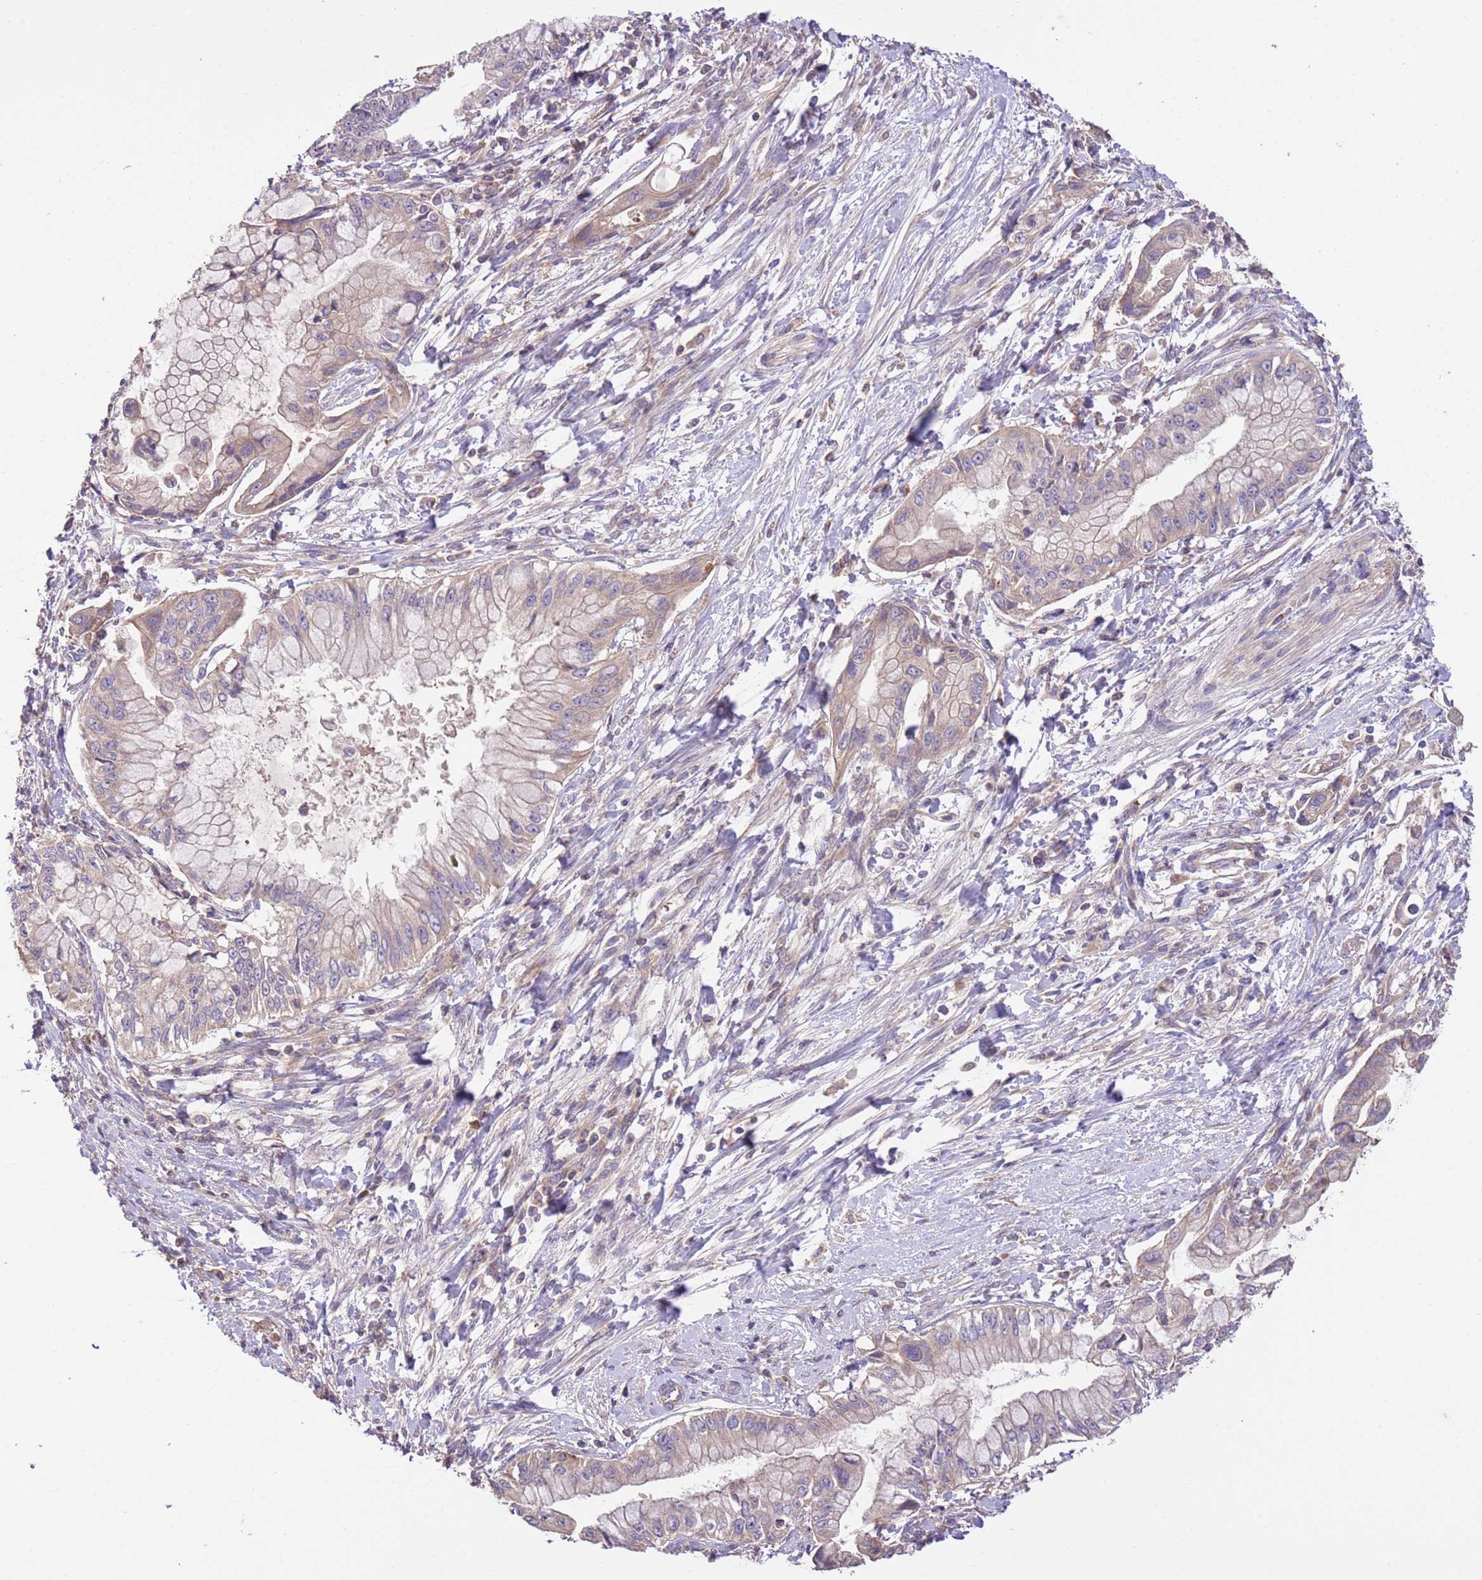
{"staining": {"intensity": "weak", "quantity": "<25%", "location": "cytoplasmic/membranous"}, "tissue": "pancreatic cancer", "cell_type": "Tumor cells", "image_type": "cancer", "snomed": [{"axis": "morphology", "description": "Adenocarcinoma, NOS"}, {"axis": "topography", "description": "Pancreas"}], "caption": "A photomicrograph of human adenocarcinoma (pancreatic) is negative for staining in tumor cells.", "gene": "FAM89B", "patient": {"sex": "male", "age": 48}}